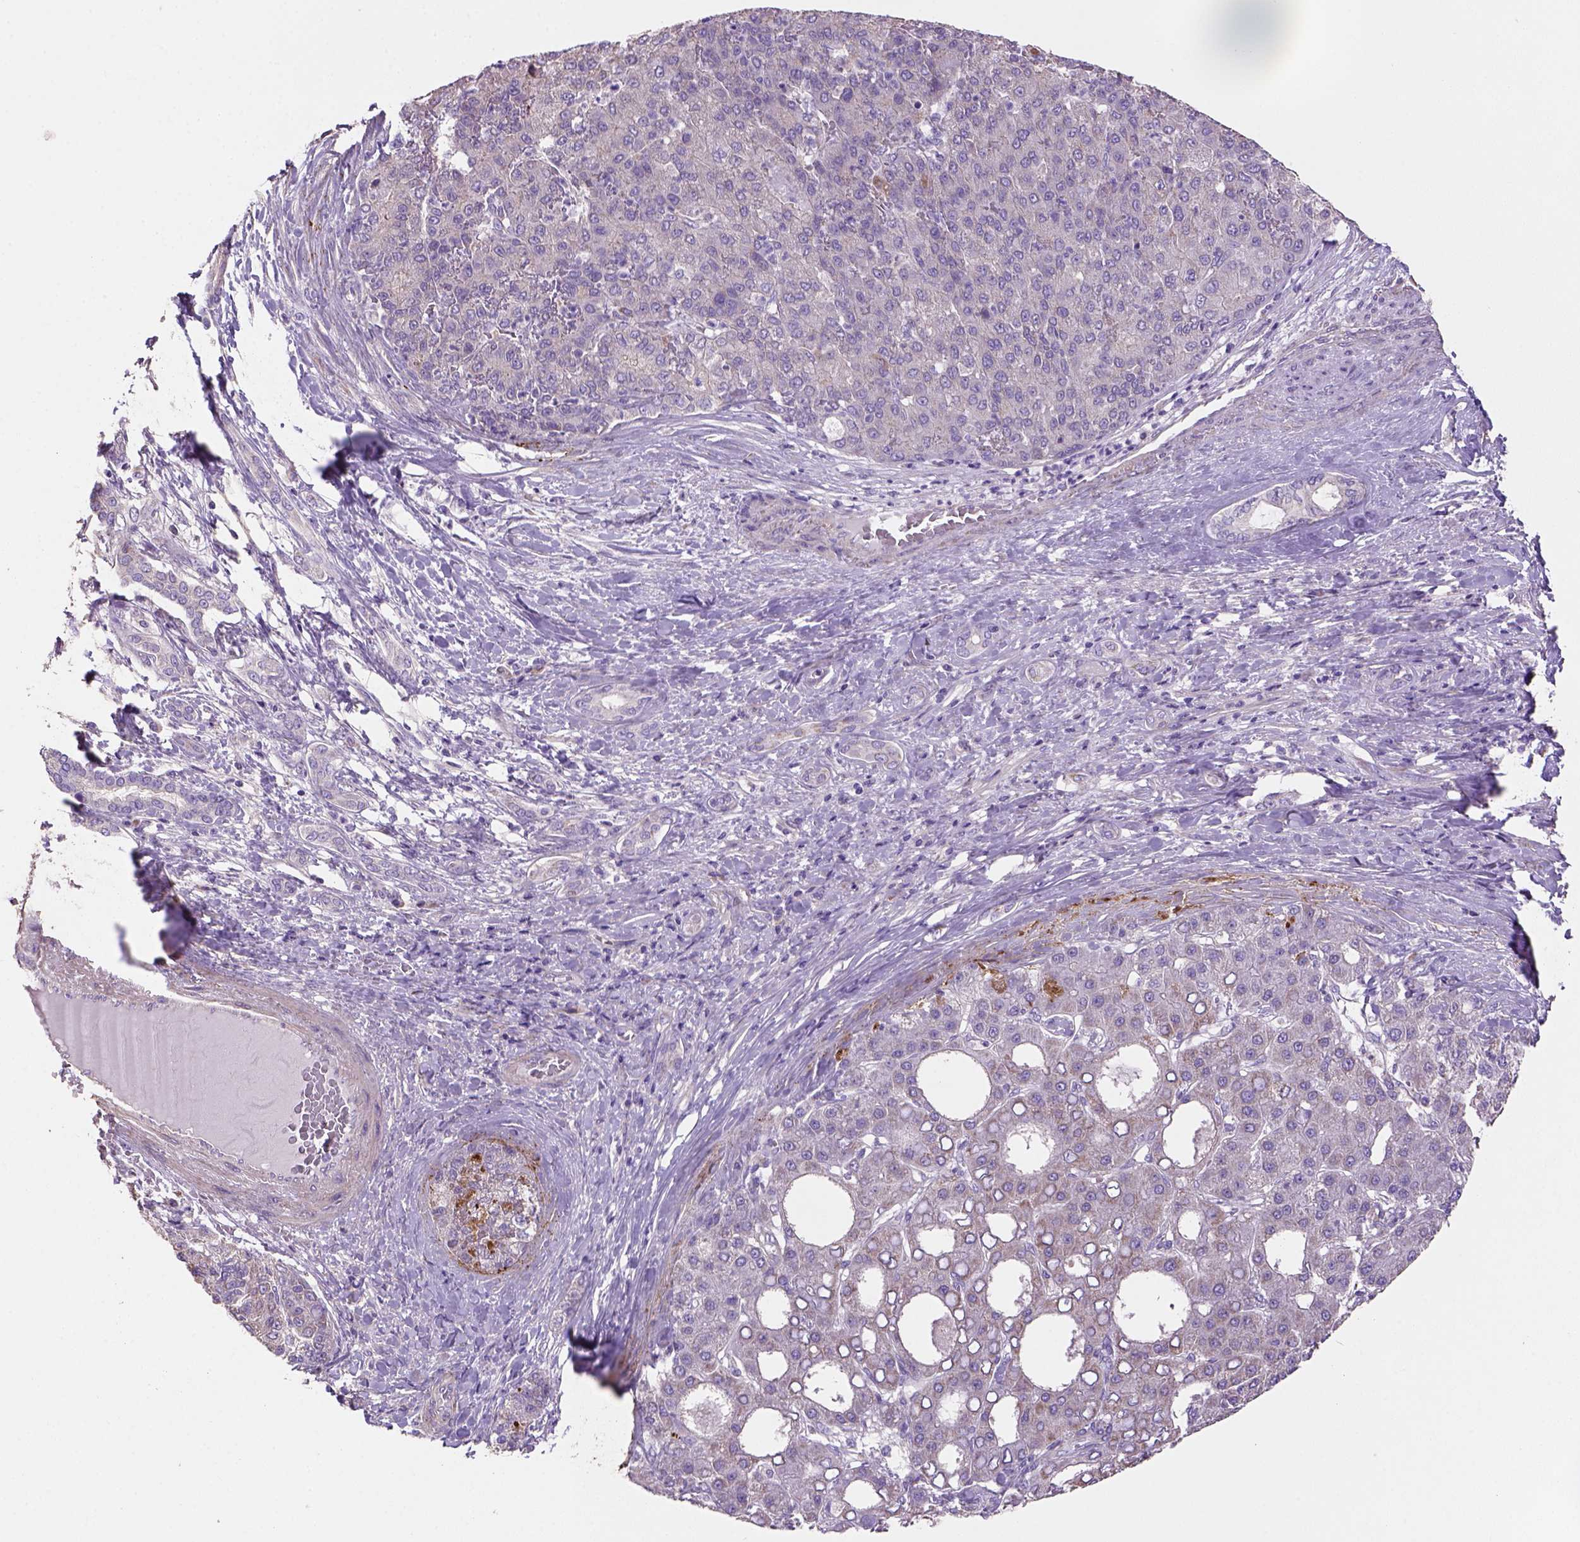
{"staining": {"intensity": "negative", "quantity": "none", "location": "none"}, "tissue": "liver cancer", "cell_type": "Tumor cells", "image_type": "cancer", "snomed": [{"axis": "morphology", "description": "Carcinoma, Hepatocellular, NOS"}, {"axis": "topography", "description": "Liver"}], "caption": "Tumor cells are negative for protein expression in human liver cancer. (Brightfield microscopy of DAB immunohistochemistry (IHC) at high magnification).", "gene": "HTRA1", "patient": {"sex": "male", "age": 65}}